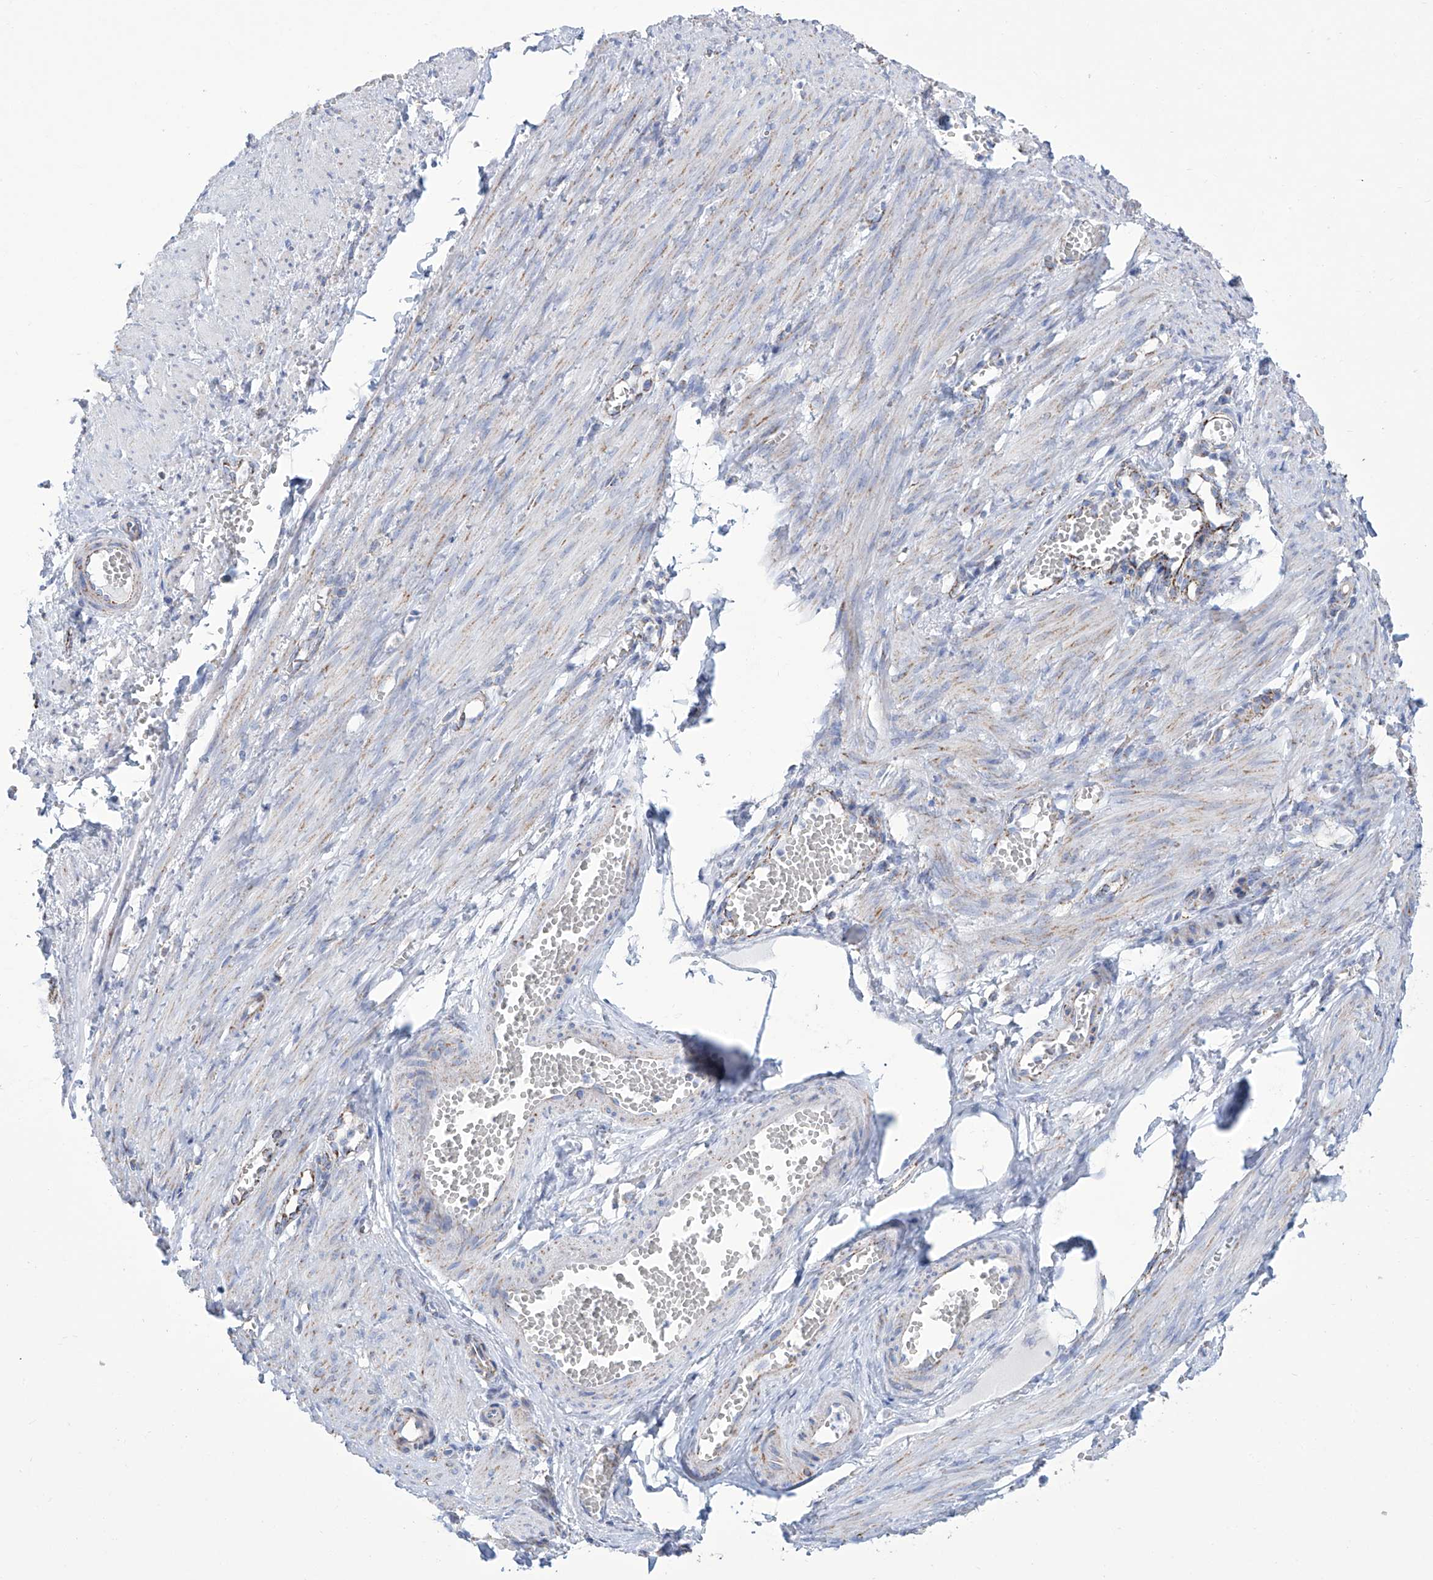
{"staining": {"intensity": "negative", "quantity": "none", "location": "none"}, "tissue": "soft tissue", "cell_type": "Chondrocytes", "image_type": "normal", "snomed": [{"axis": "morphology", "description": "Normal tissue, NOS"}, {"axis": "topography", "description": "Smooth muscle"}, {"axis": "topography", "description": "Peripheral nerve tissue"}], "caption": "A histopathology image of soft tissue stained for a protein demonstrates no brown staining in chondrocytes. The staining was performed using DAB (3,3'-diaminobenzidine) to visualize the protein expression in brown, while the nuclei were stained in blue with hematoxylin (Magnification: 20x).", "gene": "ALDH6A1", "patient": {"sex": "female", "age": 39}}